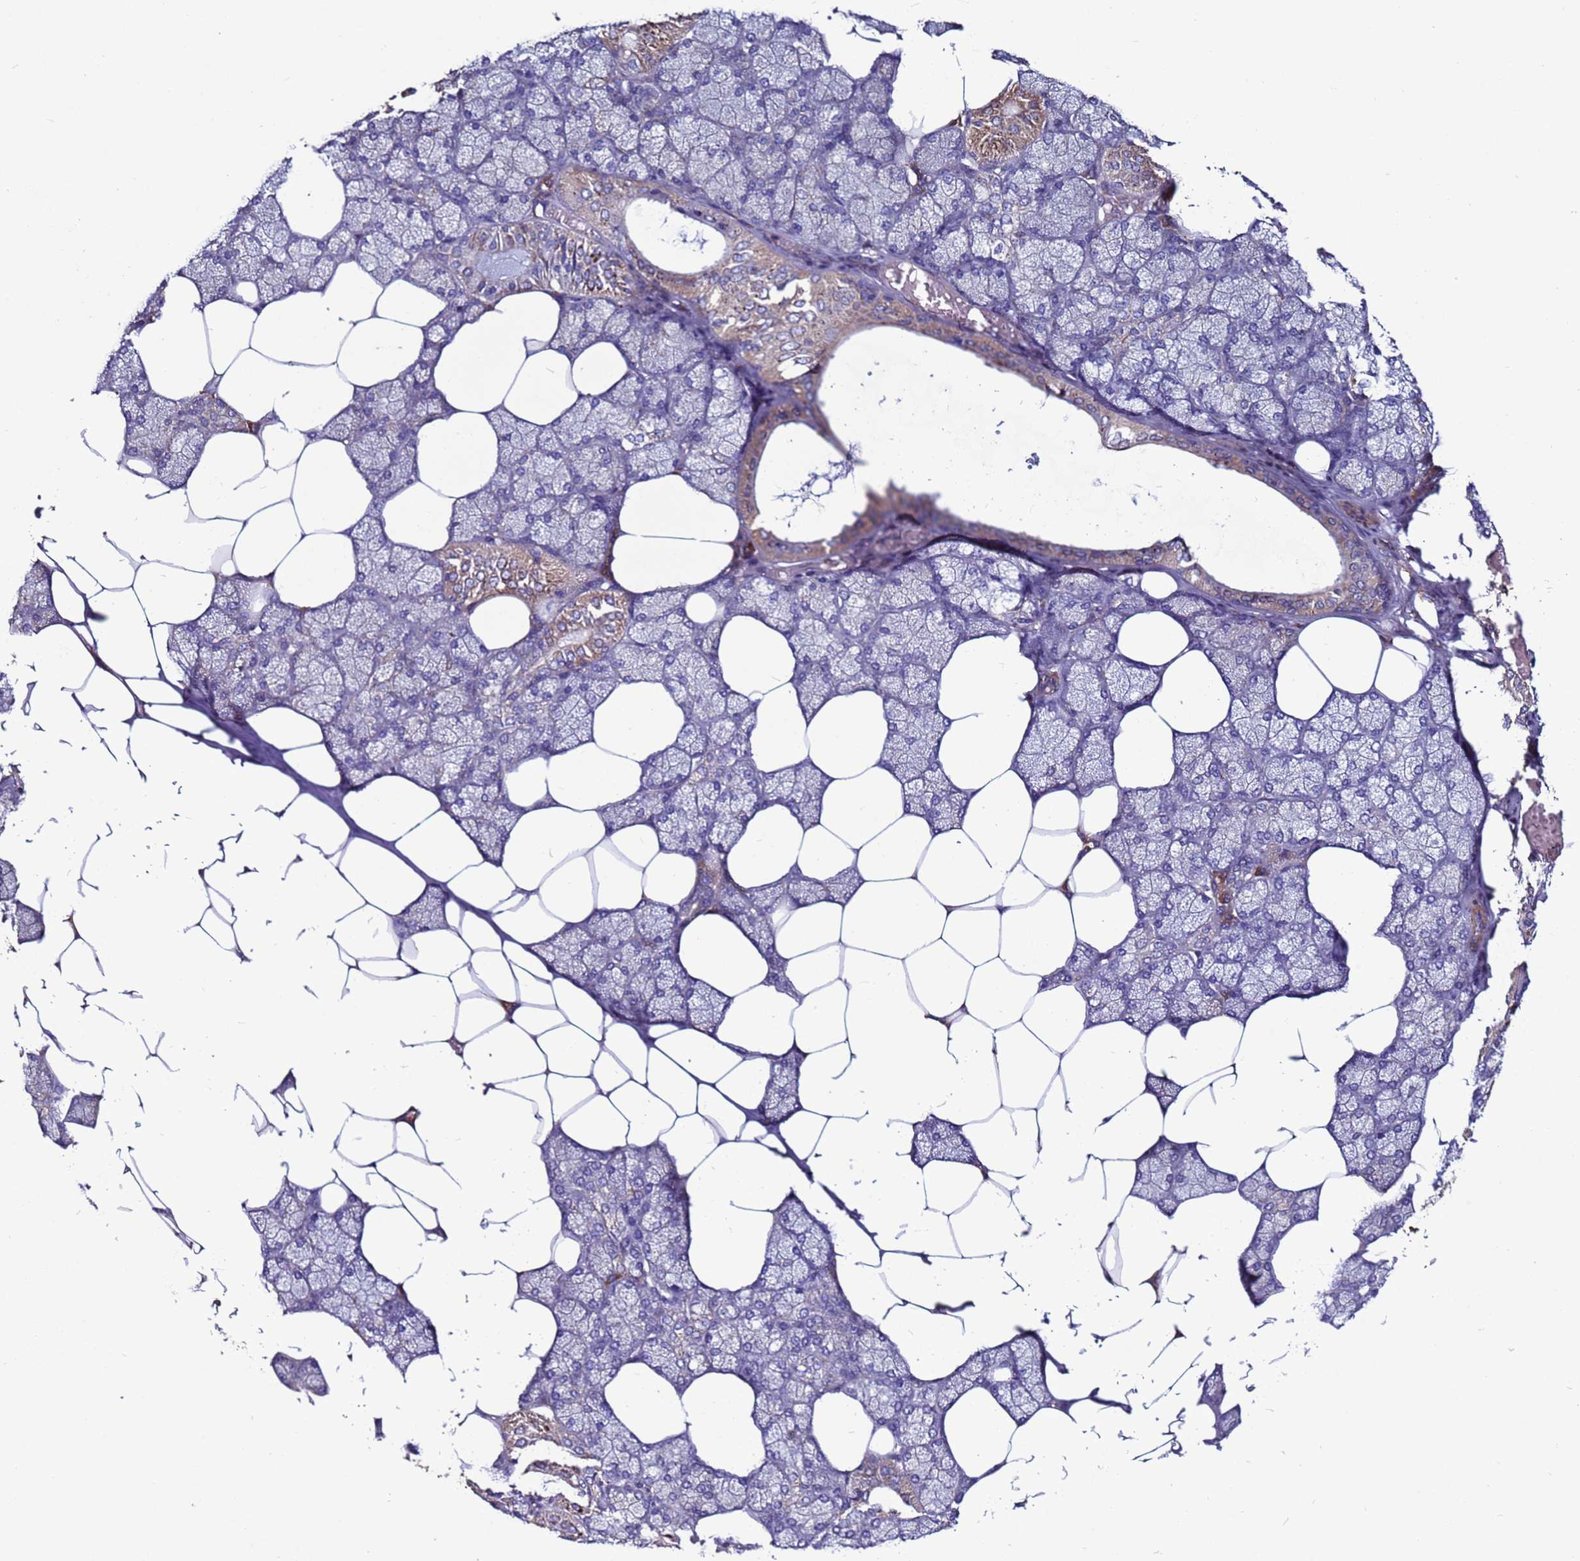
{"staining": {"intensity": "strong", "quantity": "<25%", "location": "cytoplasmic/membranous"}, "tissue": "salivary gland", "cell_type": "Glandular cells", "image_type": "normal", "snomed": [{"axis": "morphology", "description": "Normal tissue, NOS"}, {"axis": "topography", "description": "Salivary gland"}], "caption": "Approximately <25% of glandular cells in benign salivary gland exhibit strong cytoplasmic/membranous protein expression as visualized by brown immunohistochemical staining.", "gene": "CEP55", "patient": {"sex": "male", "age": 62}}